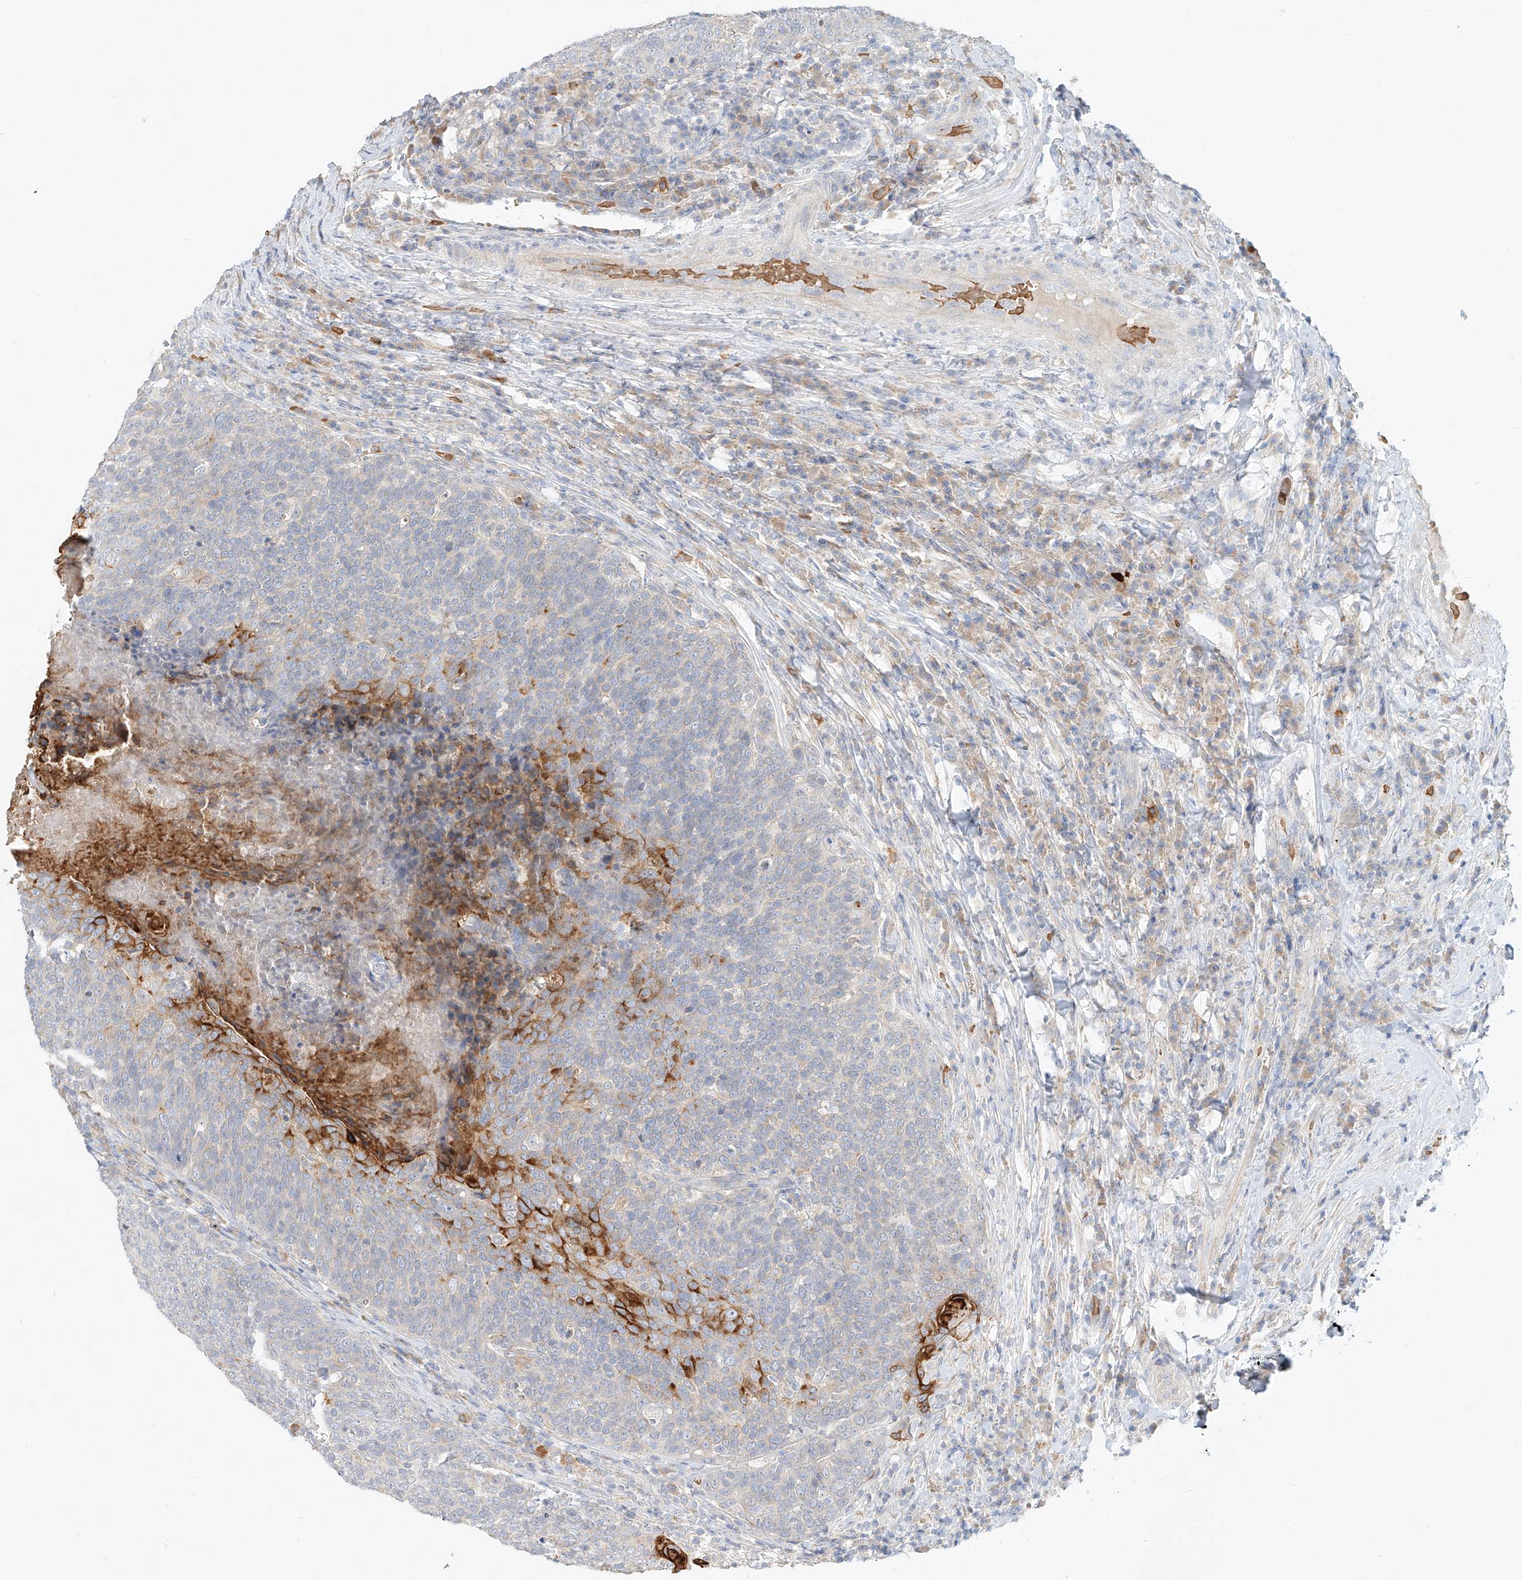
{"staining": {"intensity": "moderate", "quantity": "<25%", "location": "cytoplasmic/membranous"}, "tissue": "head and neck cancer", "cell_type": "Tumor cells", "image_type": "cancer", "snomed": [{"axis": "morphology", "description": "Squamous cell carcinoma, NOS"}, {"axis": "morphology", "description": "Squamous cell carcinoma, metastatic, NOS"}, {"axis": "topography", "description": "Lymph node"}, {"axis": "topography", "description": "Head-Neck"}], "caption": "This is a histology image of immunohistochemistry (IHC) staining of head and neck cancer, which shows moderate positivity in the cytoplasmic/membranous of tumor cells.", "gene": "SYTL3", "patient": {"sex": "male", "age": 62}}